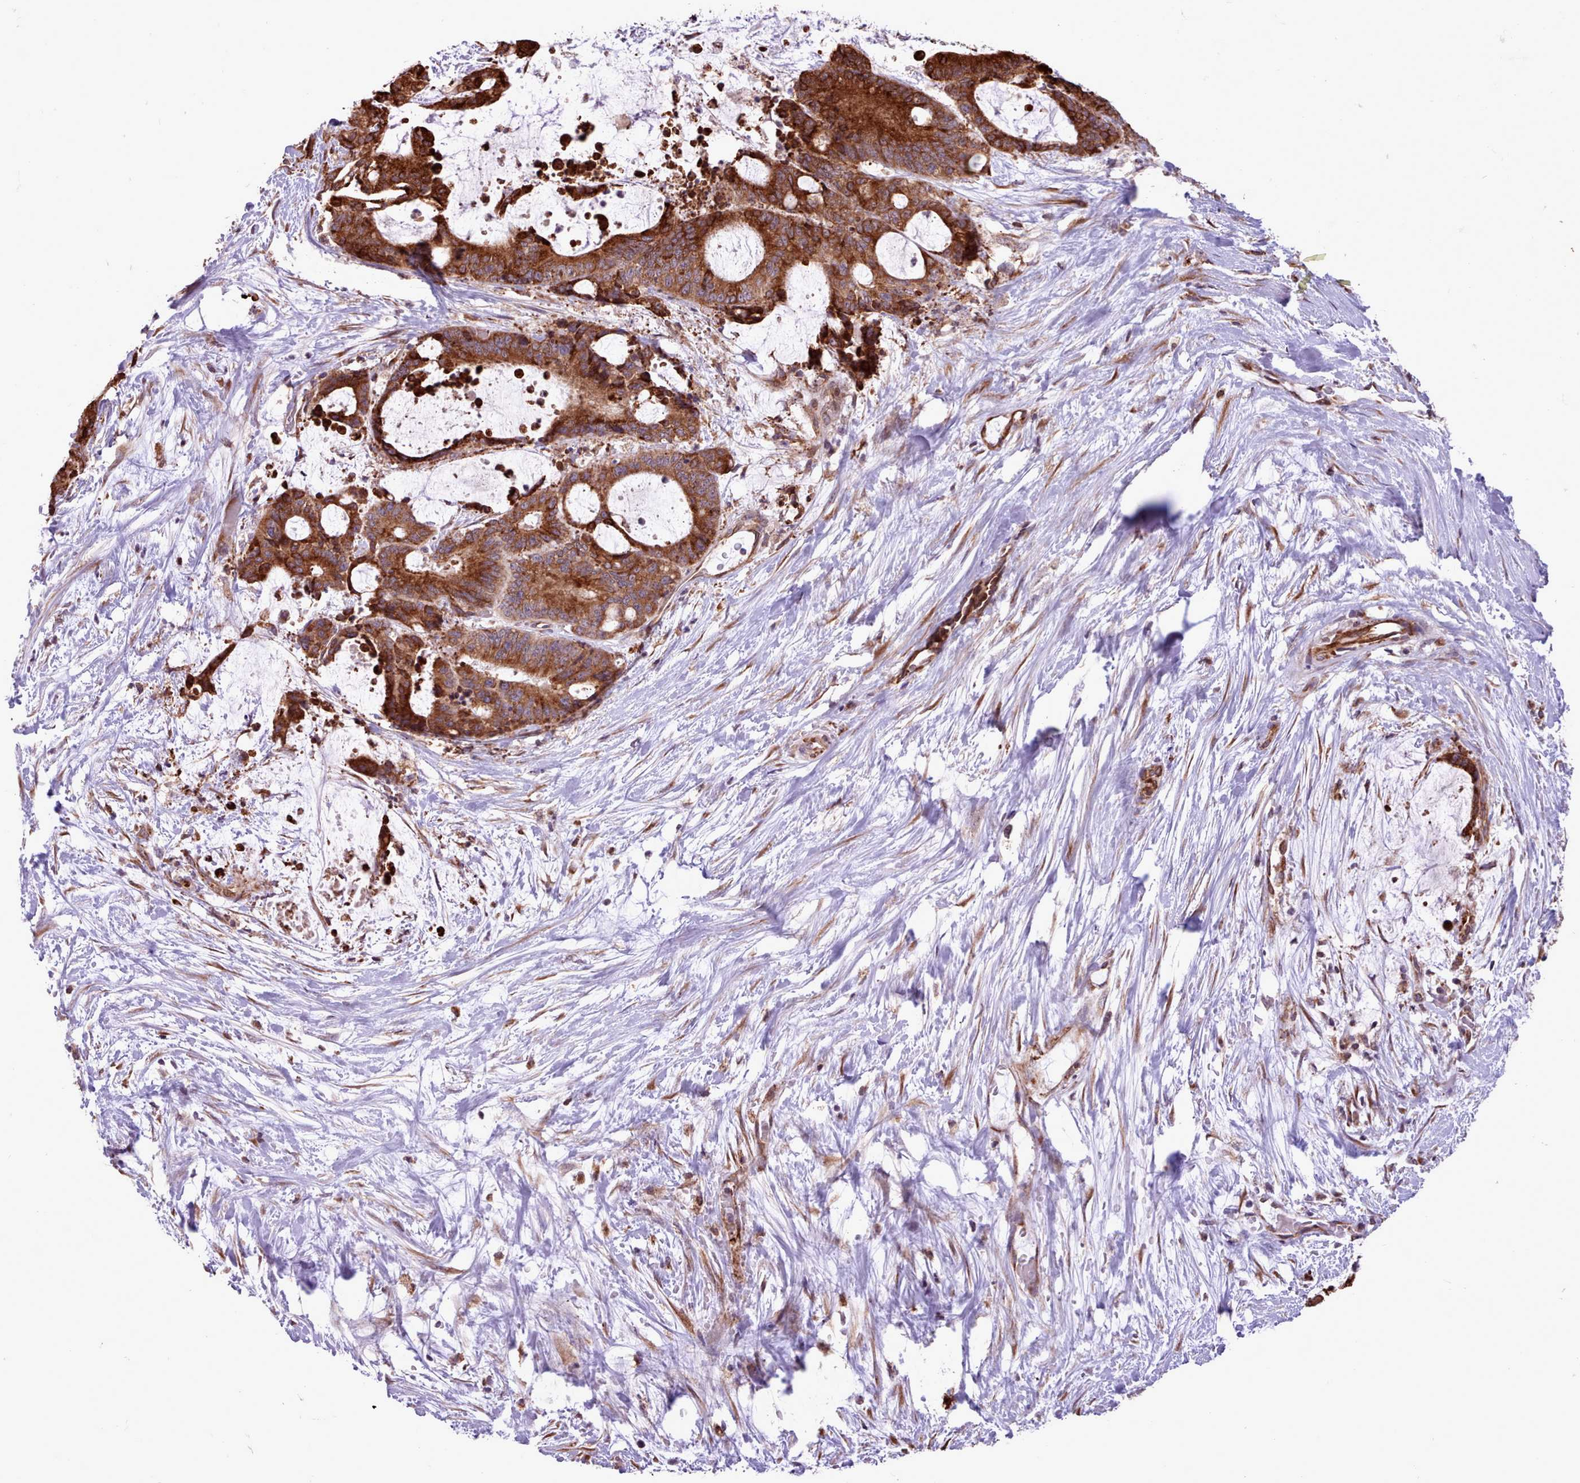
{"staining": {"intensity": "strong", "quantity": ">75%", "location": "cytoplasmic/membranous"}, "tissue": "liver cancer", "cell_type": "Tumor cells", "image_type": "cancer", "snomed": [{"axis": "morphology", "description": "Normal tissue, NOS"}, {"axis": "morphology", "description": "Cholangiocarcinoma"}, {"axis": "topography", "description": "Liver"}, {"axis": "topography", "description": "Peripheral nerve tissue"}], "caption": "Immunohistochemical staining of human liver cancer (cholangiocarcinoma) reveals high levels of strong cytoplasmic/membranous staining in about >75% of tumor cells.", "gene": "TTLL3", "patient": {"sex": "female", "age": 73}}